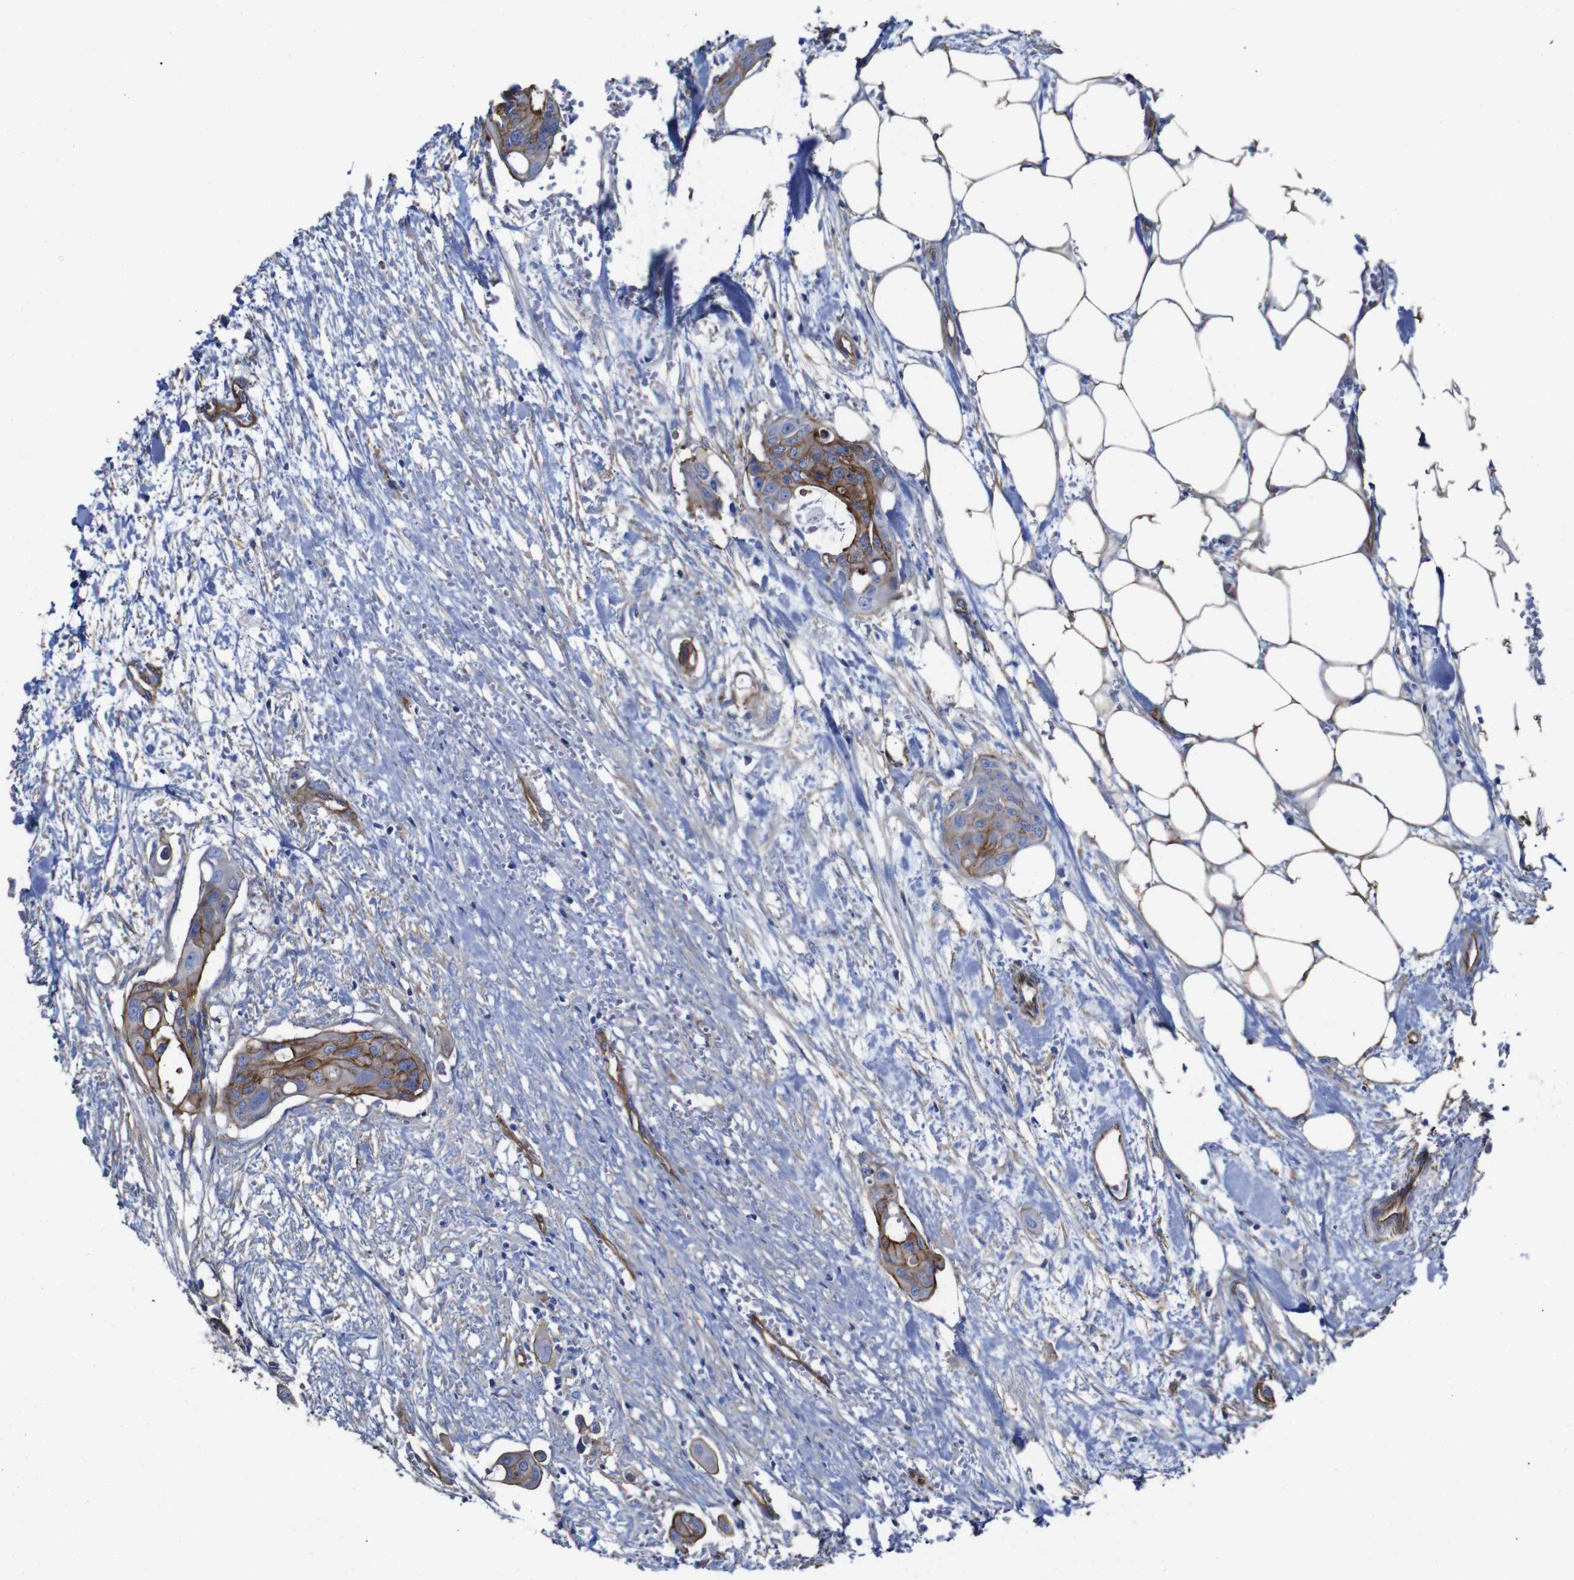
{"staining": {"intensity": "moderate", "quantity": ">75%", "location": "cytoplasmic/membranous"}, "tissue": "colorectal cancer", "cell_type": "Tumor cells", "image_type": "cancer", "snomed": [{"axis": "morphology", "description": "Adenocarcinoma, NOS"}, {"axis": "topography", "description": "Colon"}], "caption": "Moderate cytoplasmic/membranous staining for a protein is identified in about >75% of tumor cells of colorectal cancer (adenocarcinoma) using IHC.", "gene": "SPTBN1", "patient": {"sex": "female", "age": 57}}